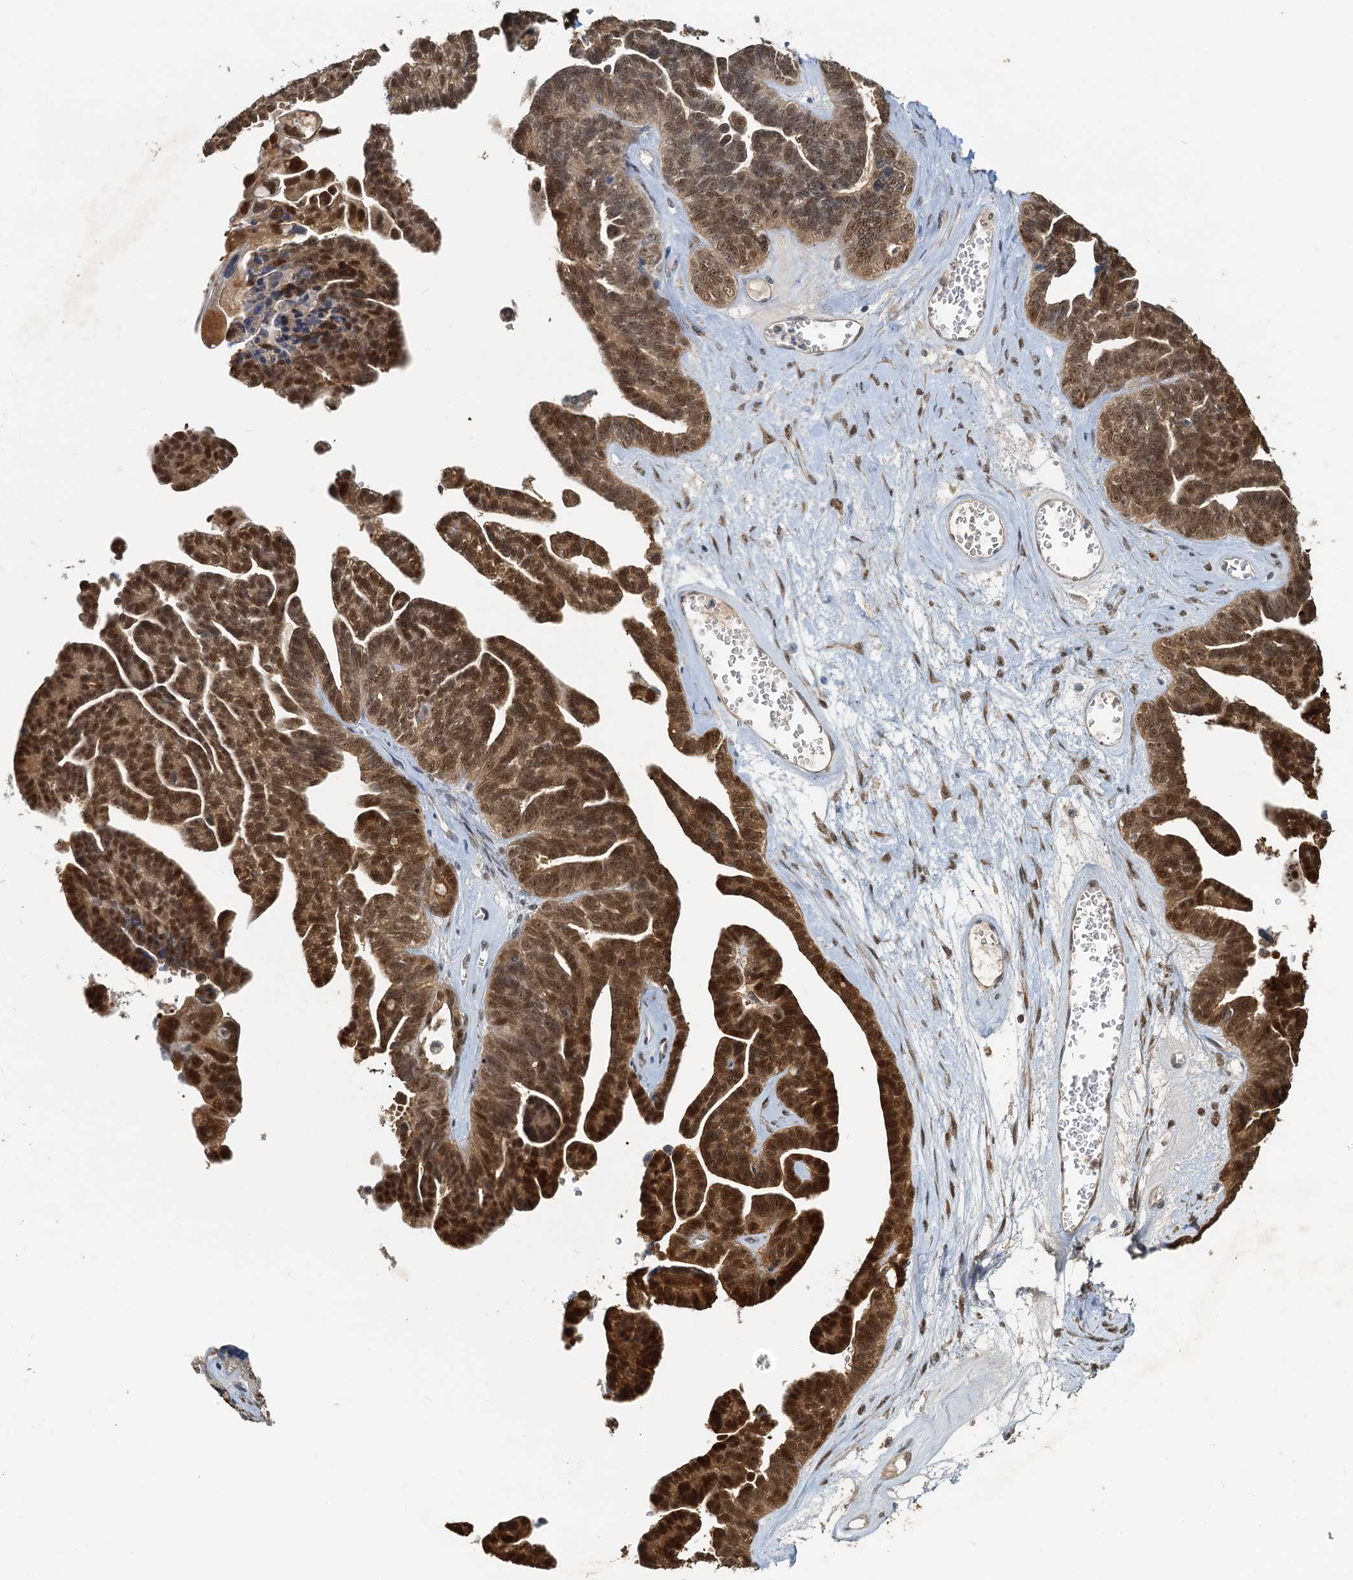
{"staining": {"intensity": "moderate", "quantity": ">75%", "location": "cytoplasmic/membranous,nuclear"}, "tissue": "ovarian cancer", "cell_type": "Tumor cells", "image_type": "cancer", "snomed": [{"axis": "morphology", "description": "Cystadenocarcinoma, serous, NOS"}, {"axis": "topography", "description": "Ovary"}], "caption": "There is medium levels of moderate cytoplasmic/membranous and nuclear staining in tumor cells of ovarian serous cystadenocarcinoma, as demonstrated by immunohistochemical staining (brown color).", "gene": "SPINDOC", "patient": {"sex": "female", "age": 79}}